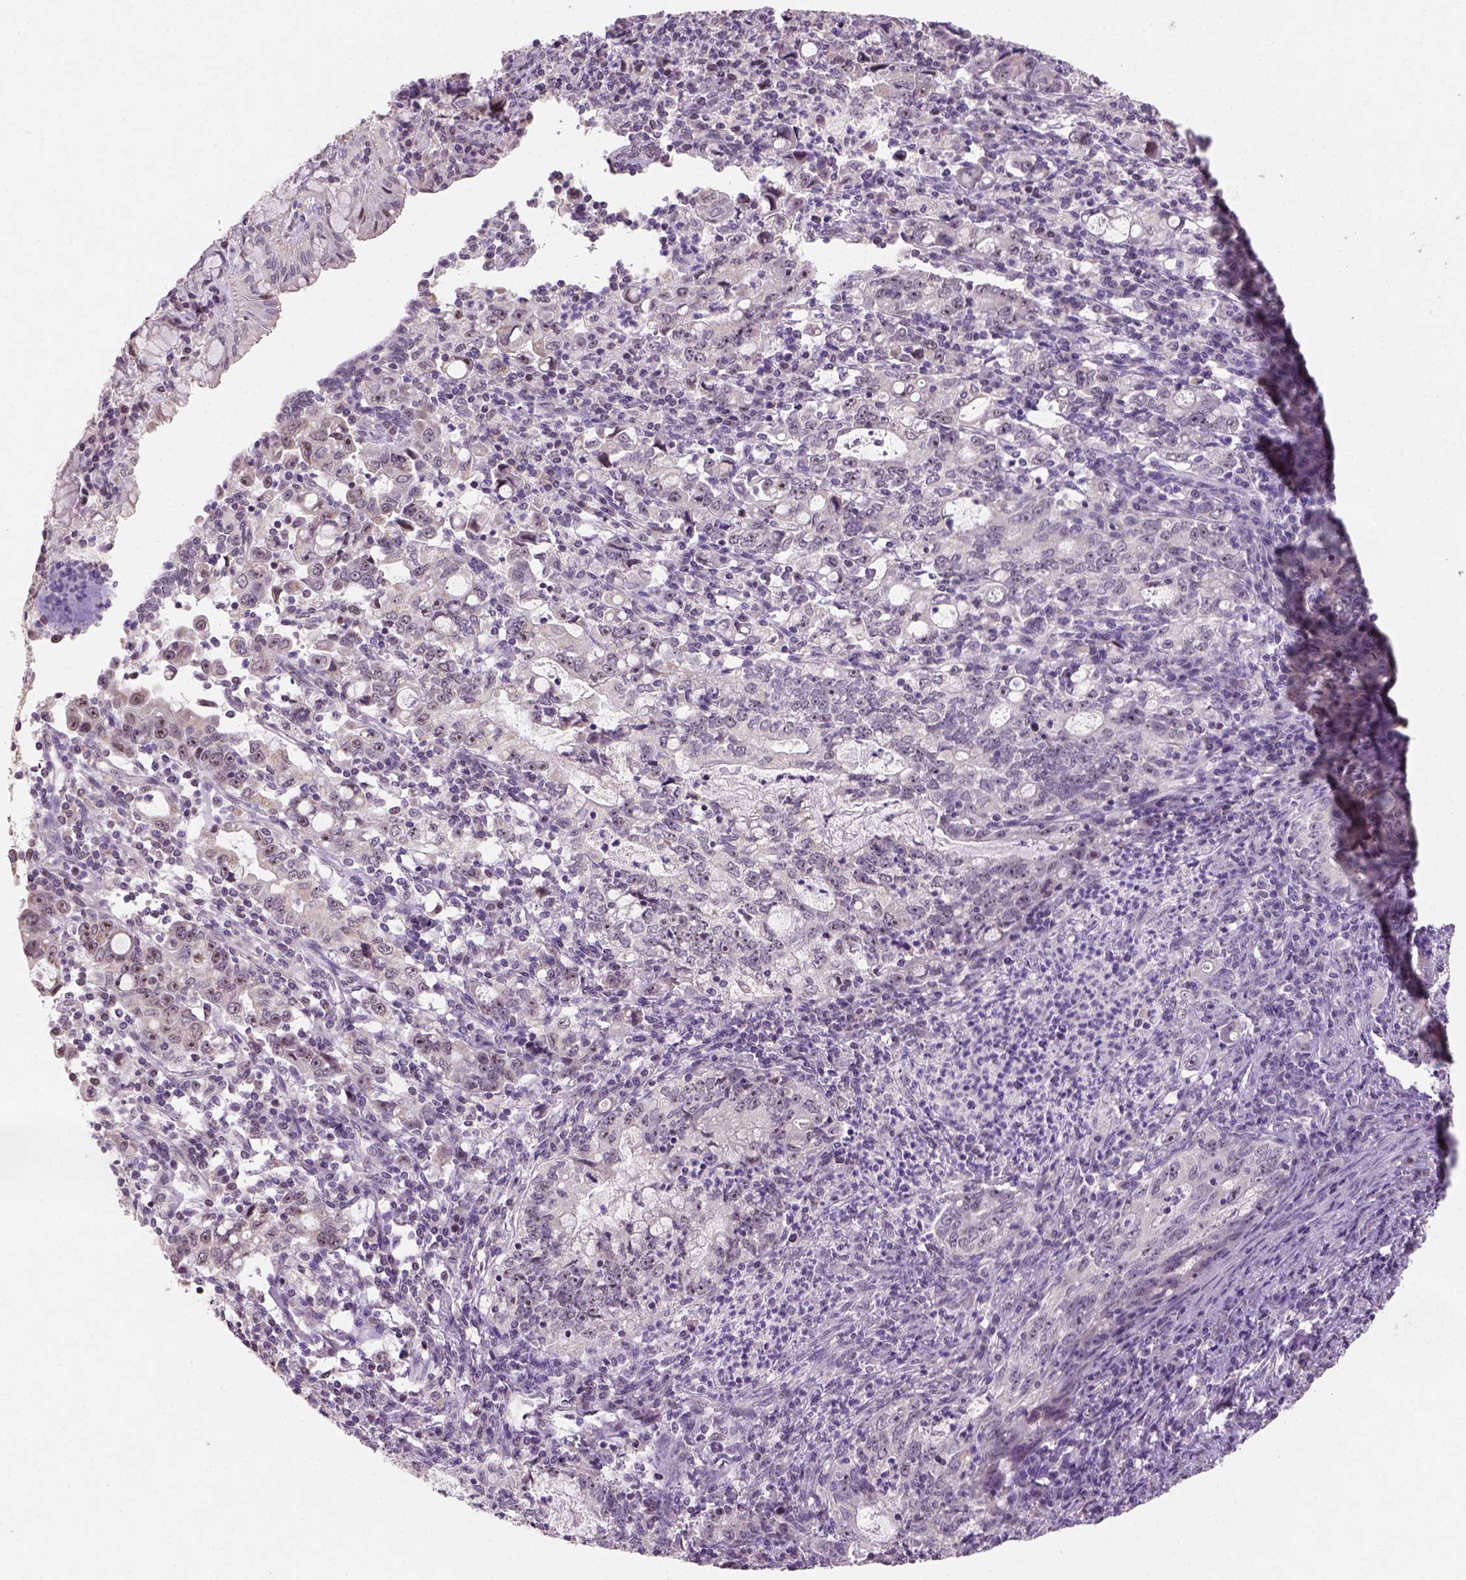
{"staining": {"intensity": "moderate", "quantity": "<25%", "location": "nuclear"}, "tissue": "stomach cancer", "cell_type": "Tumor cells", "image_type": "cancer", "snomed": [{"axis": "morphology", "description": "Adenocarcinoma, NOS"}, {"axis": "topography", "description": "Stomach, lower"}], "caption": "Protein expression analysis of stomach cancer (adenocarcinoma) reveals moderate nuclear positivity in approximately <25% of tumor cells. The staining is performed using DAB brown chromogen to label protein expression. The nuclei are counter-stained blue using hematoxylin.", "gene": "DDX50", "patient": {"sex": "female", "age": 72}}